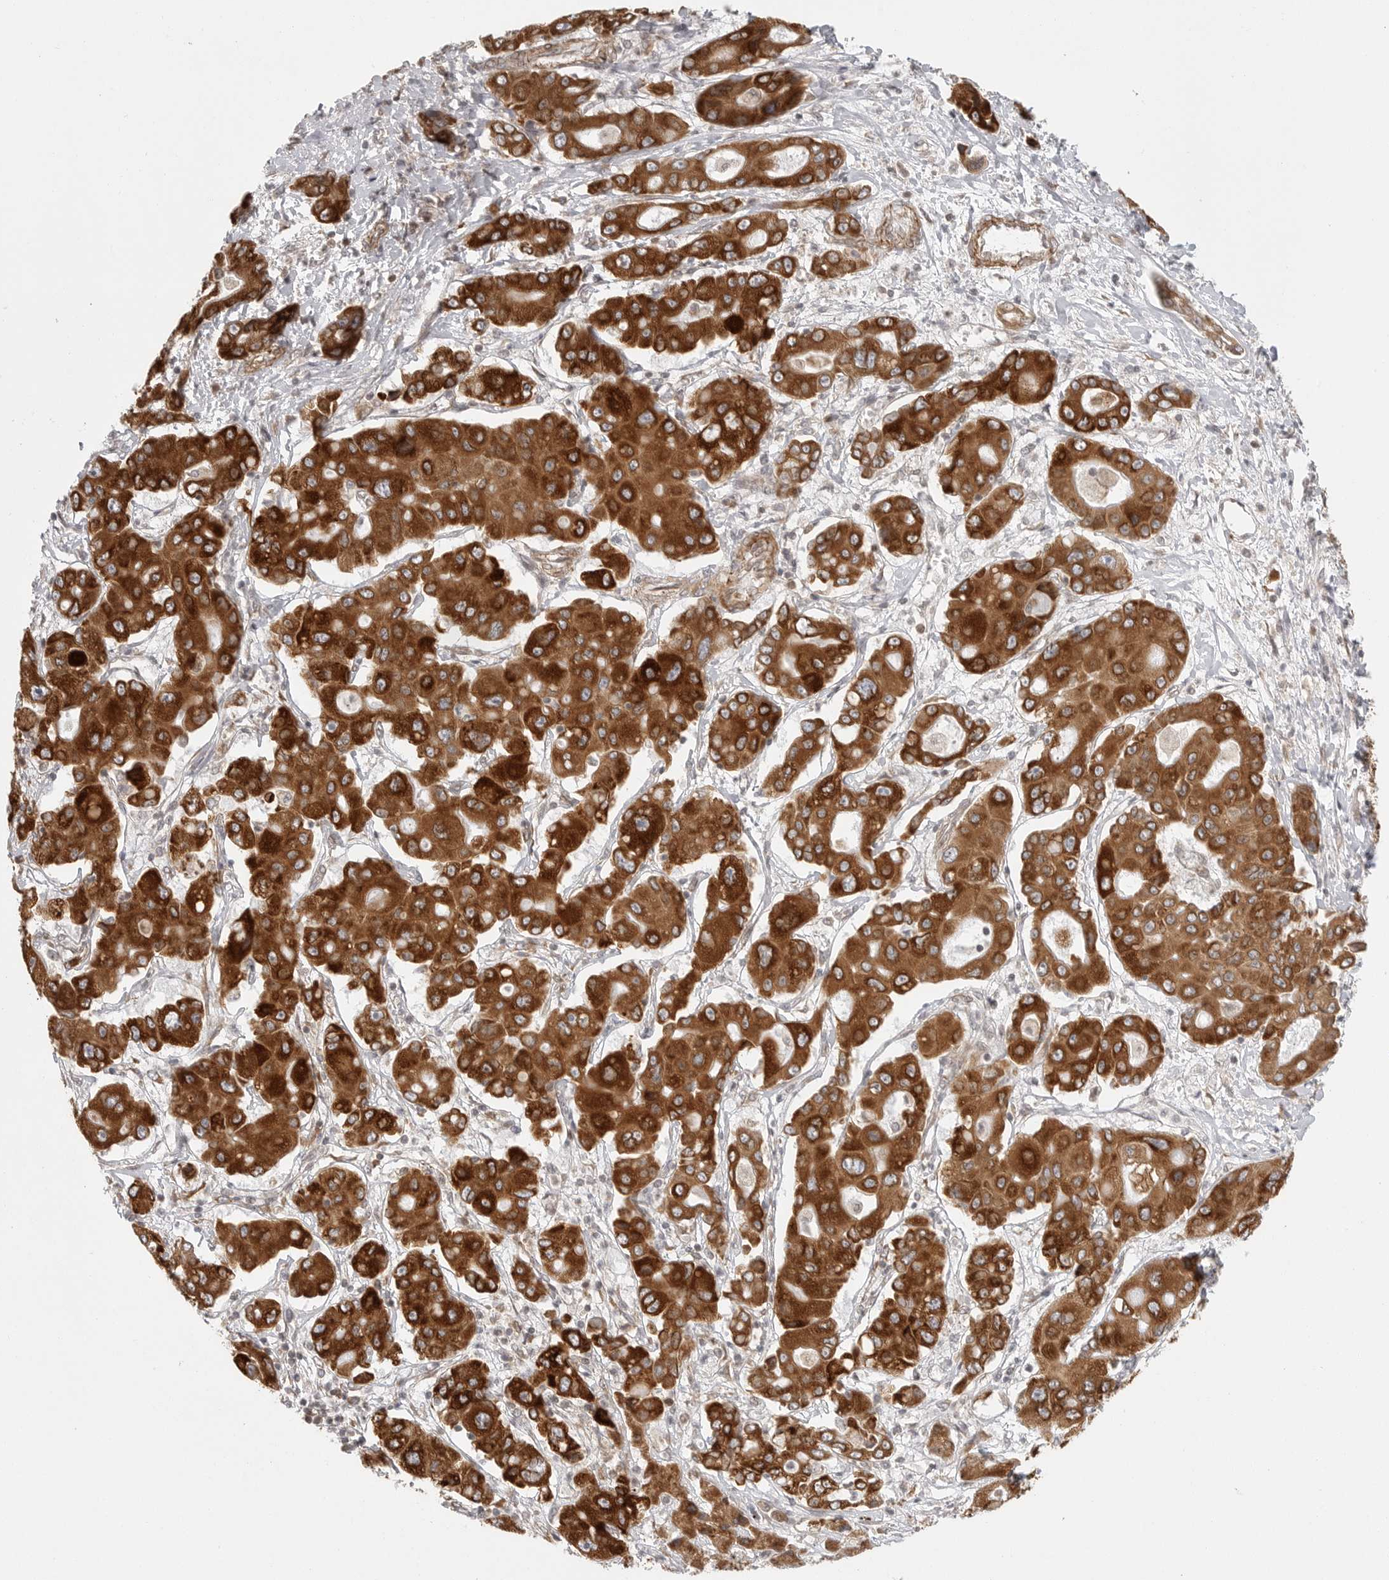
{"staining": {"intensity": "strong", "quantity": ">75%", "location": "cytoplasmic/membranous"}, "tissue": "liver cancer", "cell_type": "Tumor cells", "image_type": "cancer", "snomed": [{"axis": "morphology", "description": "Cholangiocarcinoma"}, {"axis": "topography", "description": "Liver"}], "caption": "Immunohistochemistry of human cholangiocarcinoma (liver) demonstrates high levels of strong cytoplasmic/membranous staining in approximately >75% of tumor cells.", "gene": "CERS2", "patient": {"sex": "male", "age": 67}}